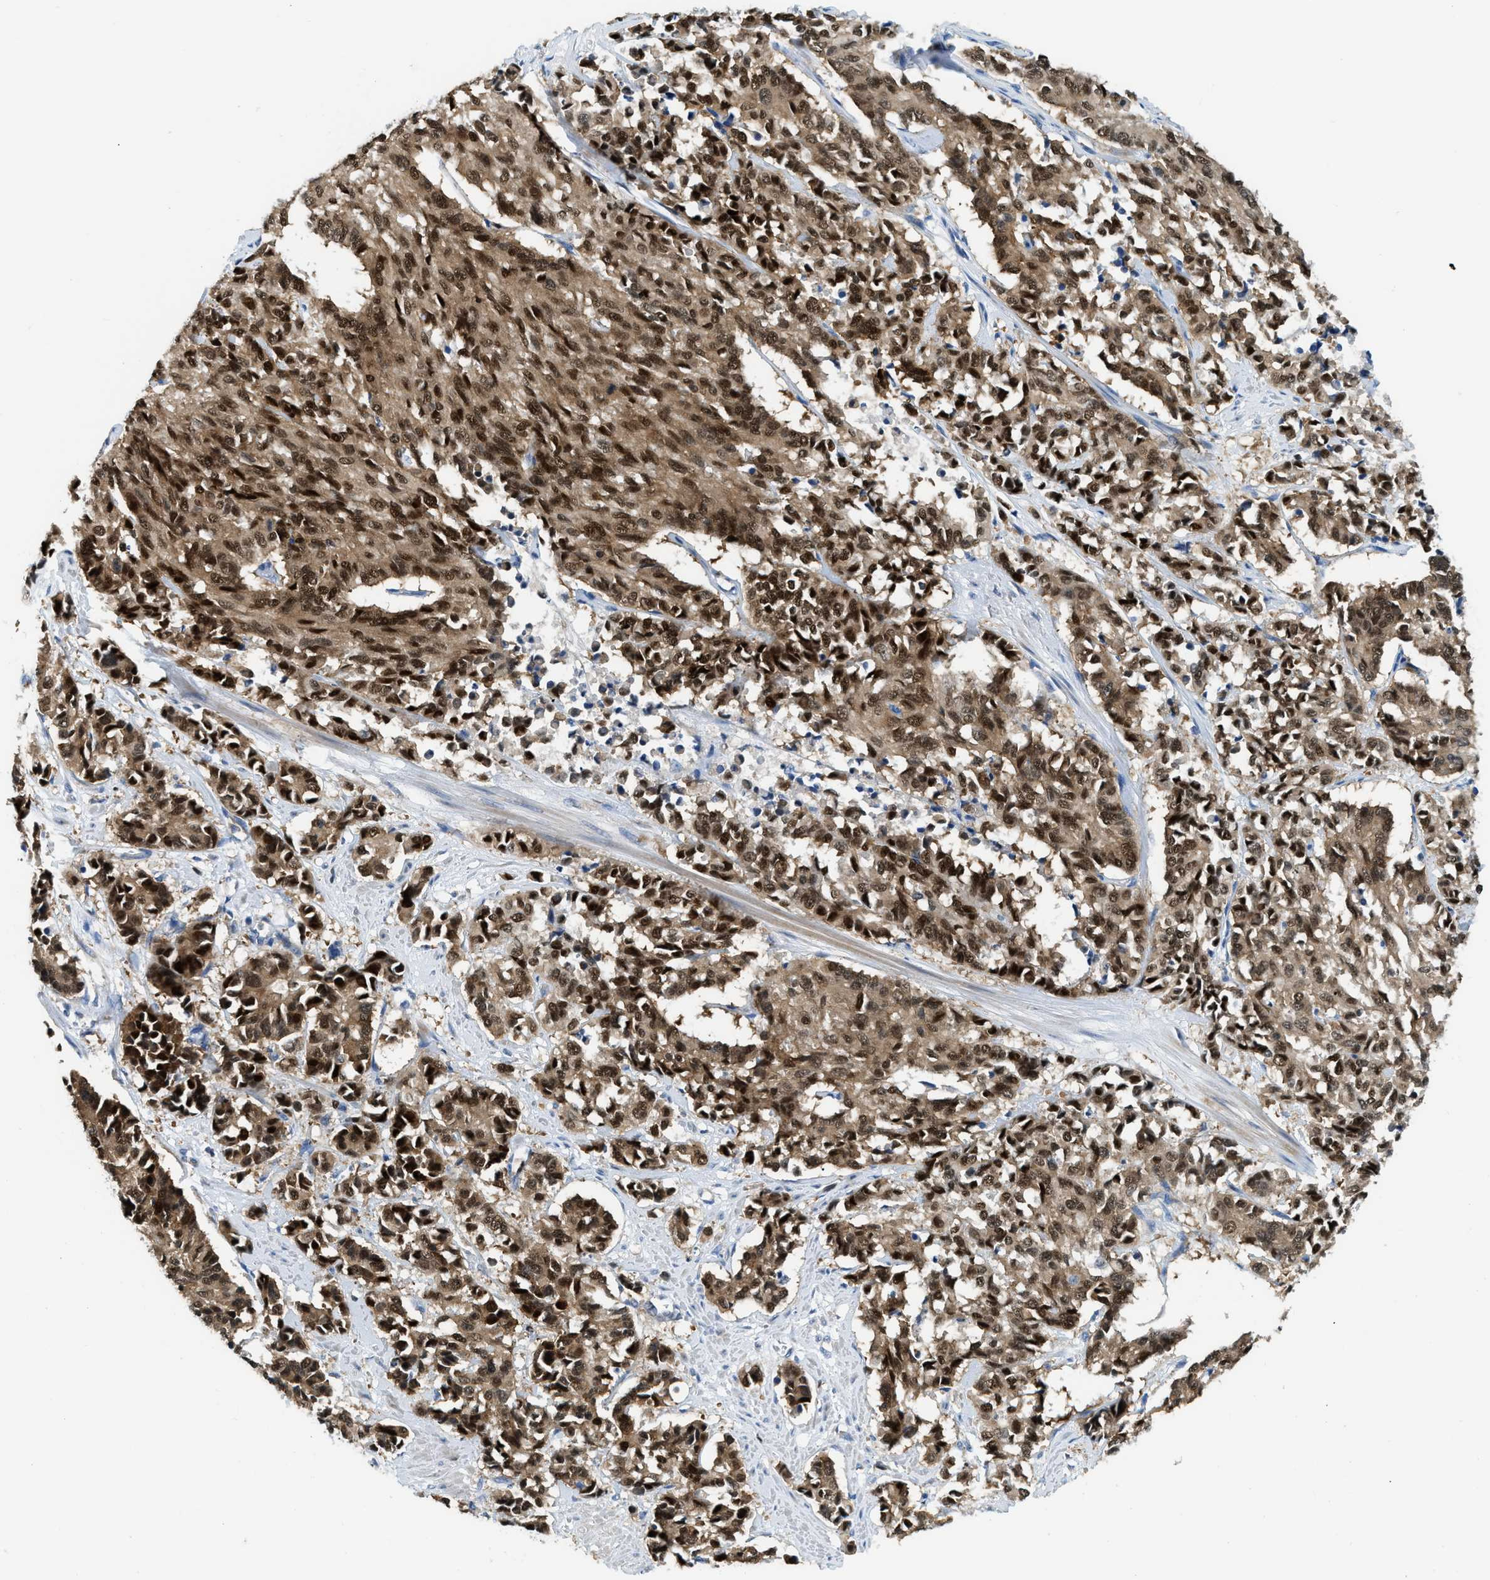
{"staining": {"intensity": "strong", "quantity": ">75%", "location": "cytoplasmic/membranous,nuclear"}, "tissue": "cervical cancer", "cell_type": "Tumor cells", "image_type": "cancer", "snomed": [{"axis": "morphology", "description": "Squamous cell carcinoma, NOS"}, {"axis": "topography", "description": "Cervix"}], "caption": "This is an image of immunohistochemistry (IHC) staining of squamous cell carcinoma (cervical), which shows strong expression in the cytoplasmic/membranous and nuclear of tumor cells.", "gene": "TOX", "patient": {"sex": "female", "age": 35}}